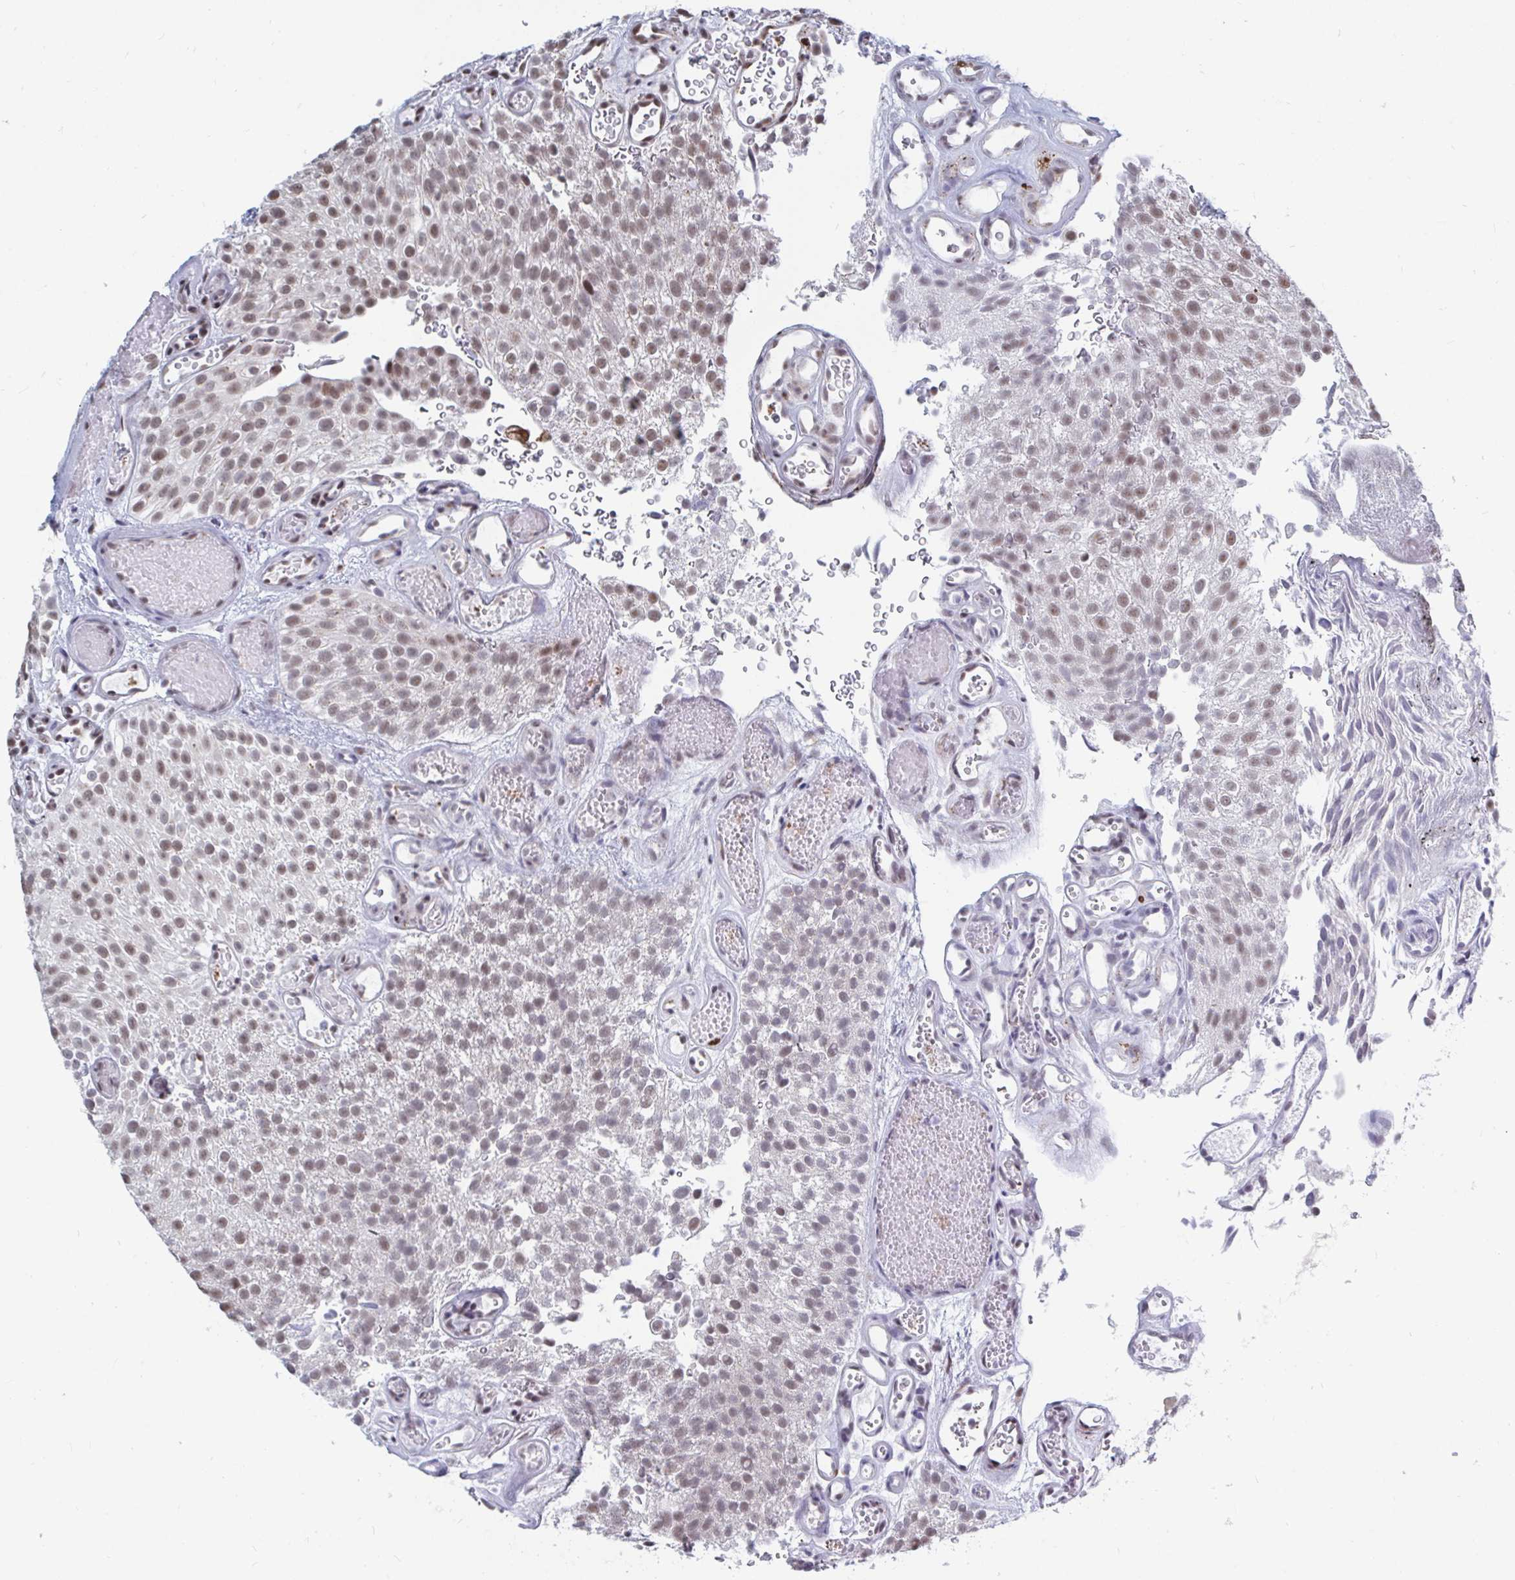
{"staining": {"intensity": "weak", "quantity": ">75%", "location": "nuclear"}, "tissue": "urothelial cancer", "cell_type": "Tumor cells", "image_type": "cancer", "snomed": [{"axis": "morphology", "description": "Urothelial carcinoma, Low grade"}, {"axis": "topography", "description": "Urinary bladder"}], "caption": "An image showing weak nuclear staining in approximately >75% of tumor cells in urothelial cancer, as visualized by brown immunohistochemical staining.", "gene": "TRIP12", "patient": {"sex": "male", "age": 78}}